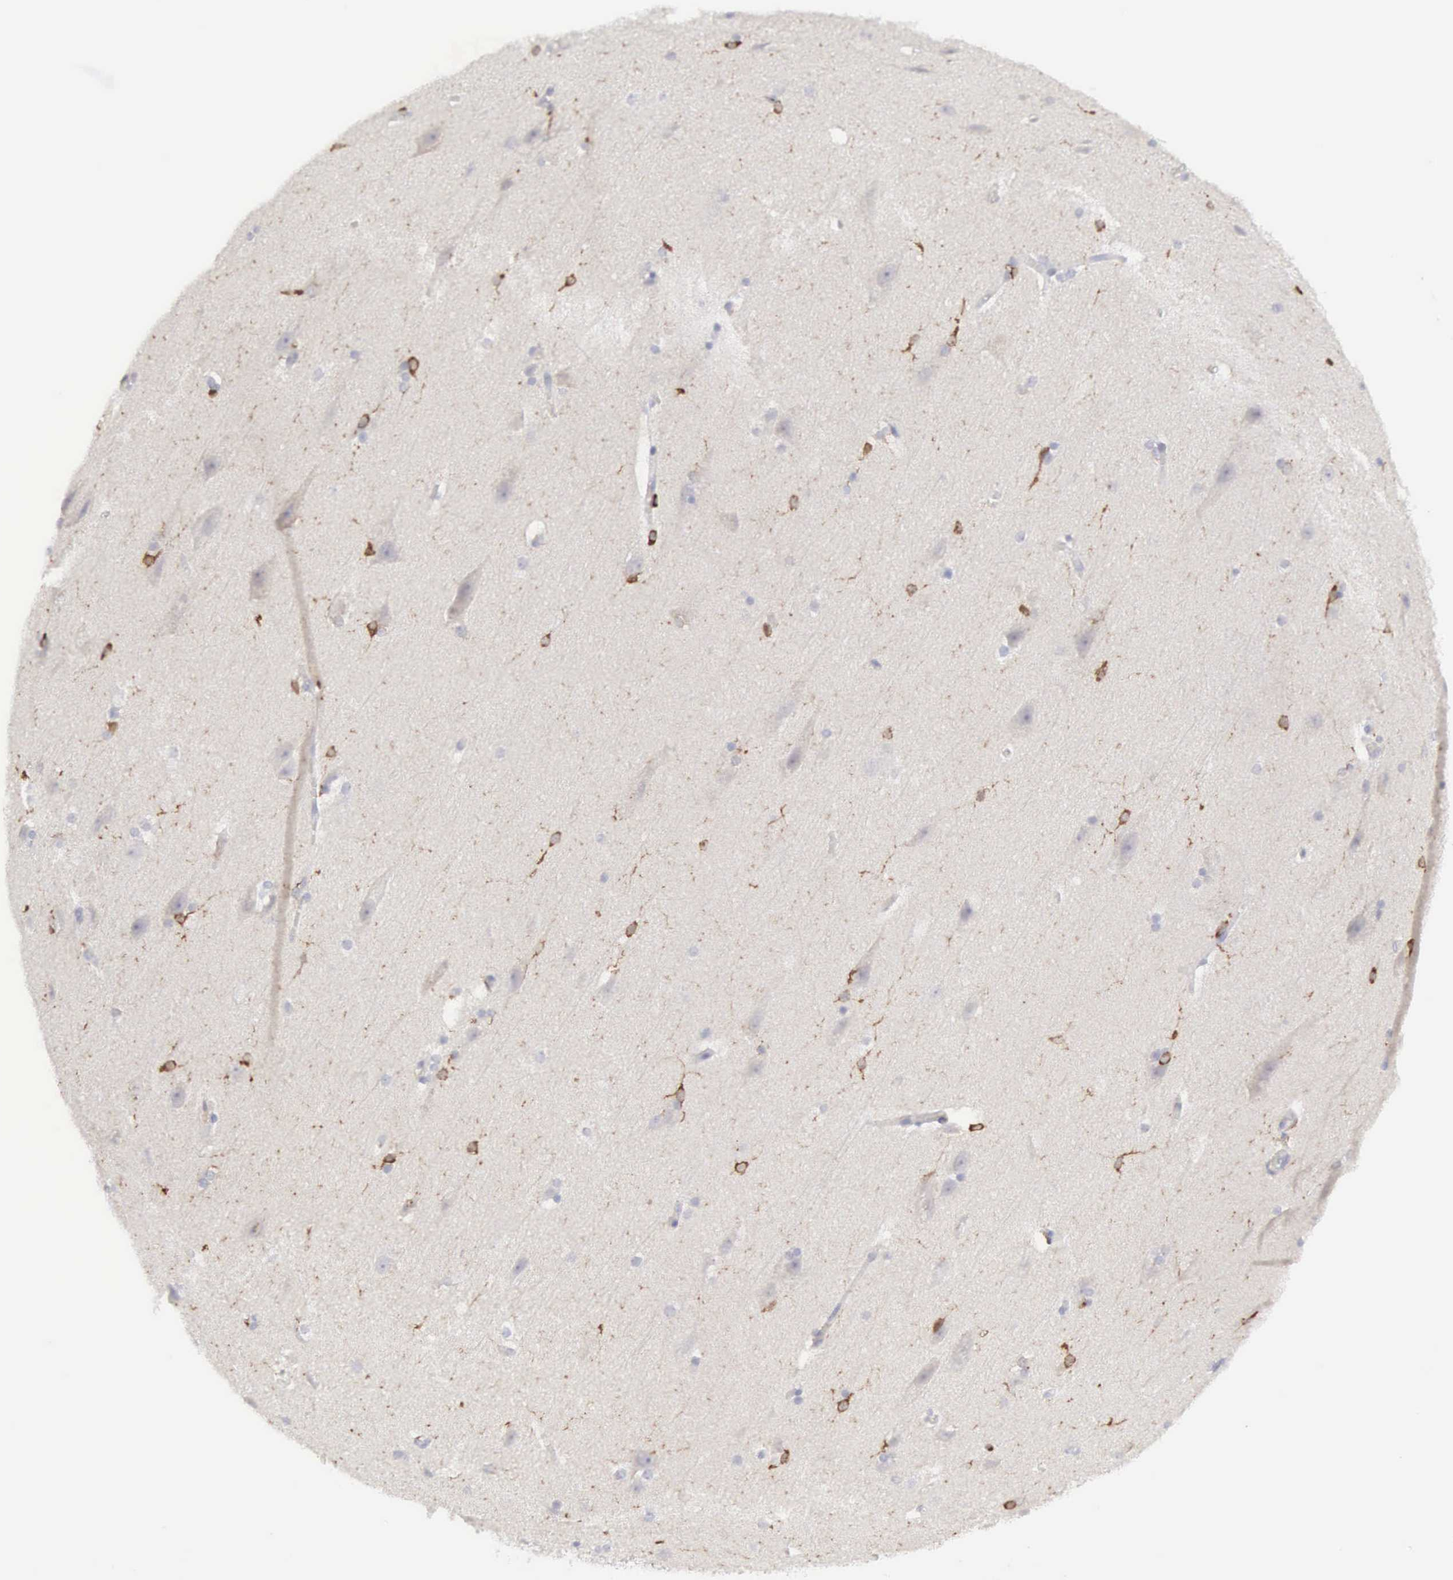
{"staining": {"intensity": "negative", "quantity": "none", "location": "none"}, "tissue": "cerebral cortex", "cell_type": "Endothelial cells", "image_type": "normal", "snomed": [{"axis": "morphology", "description": "Normal tissue, NOS"}, {"axis": "topography", "description": "Cerebral cortex"}, {"axis": "topography", "description": "Hippocampus"}], "caption": "Immunohistochemistry (IHC) of unremarkable cerebral cortex displays no expression in endothelial cells.", "gene": "ENSG00000285304", "patient": {"sex": "female", "age": 19}}